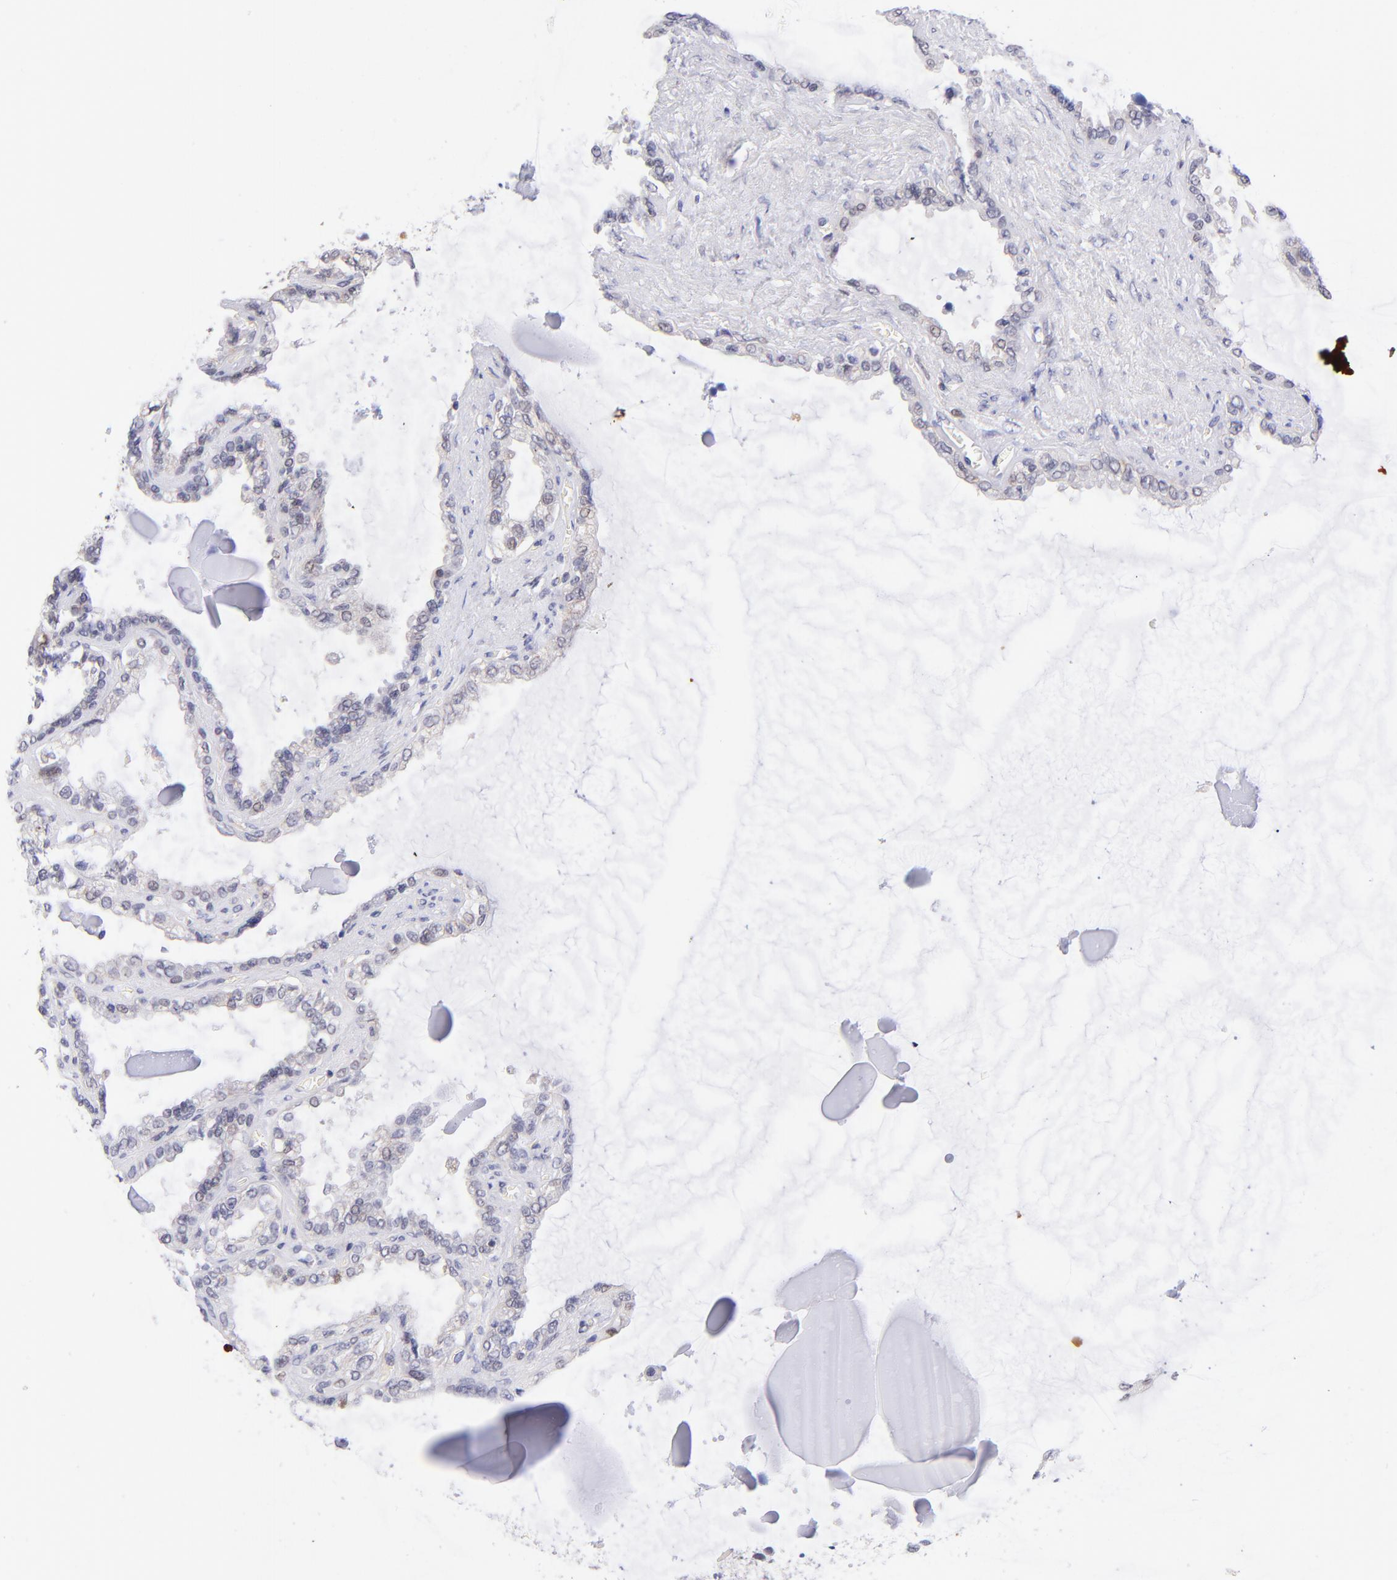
{"staining": {"intensity": "weak", "quantity": "<25%", "location": "nuclear"}, "tissue": "seminal vesicle", "cell_type": "Glandular cells", "image_type": "normal", "snomed": [{"axis": "morphology", "description": "Normal tissue, NOS"}, {"axis": "morphology", "description": "Inflammation, NOS"}, {"axis": "topography", "description": "Urinary bladder"}, {"axis": "topography", "description": "Prostate"}, {"axis": "topography", "description": "Seminal veicle"}], "caption": "Protein analysis of benign seminal vesicle reveals no significant positivity in glandular cells.", "gene": "SOX6", "patient": {"sex": "male", "age": 82}}